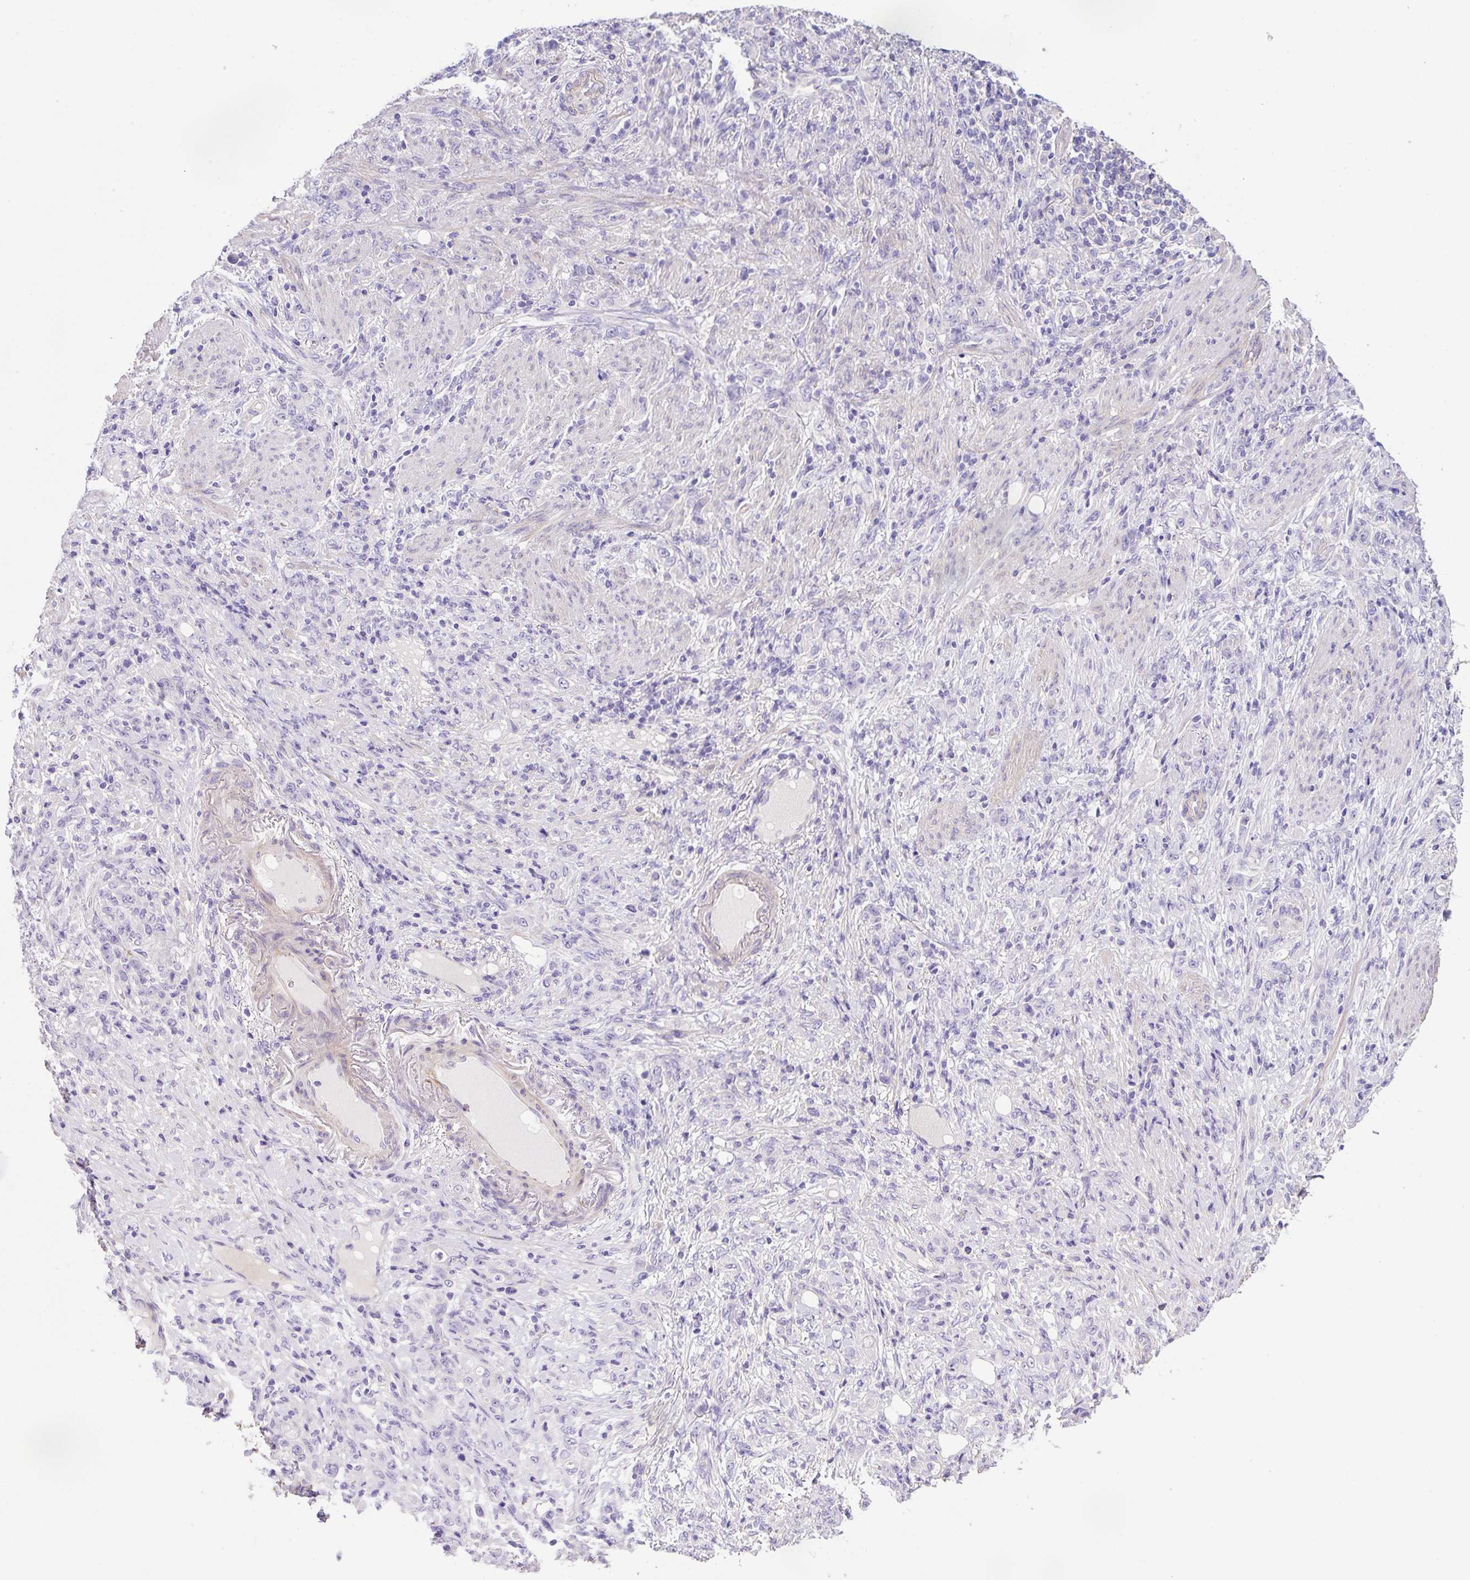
{"staining": {"intensity": "negative", "quantity": "none", "location": "none"}, "tissue": "stomach cancer", "cell_type": "Tumor cells", "image_type": "cancer", "snomed": [{"axis": "morphology", "description": "Normal tissue, NOS"}, {"axis": "morphology", "description": "Adenocarcinoma, NOS"}, {"axis": "topography", "description": "Stomach"}], "caption": "Adenocarcinoma (stomach) stained for a protein using immunohistochemistry shows no positivity tumor cells.", "gene": "NPTN", "patient": {"sex": "female", "age": 79}}